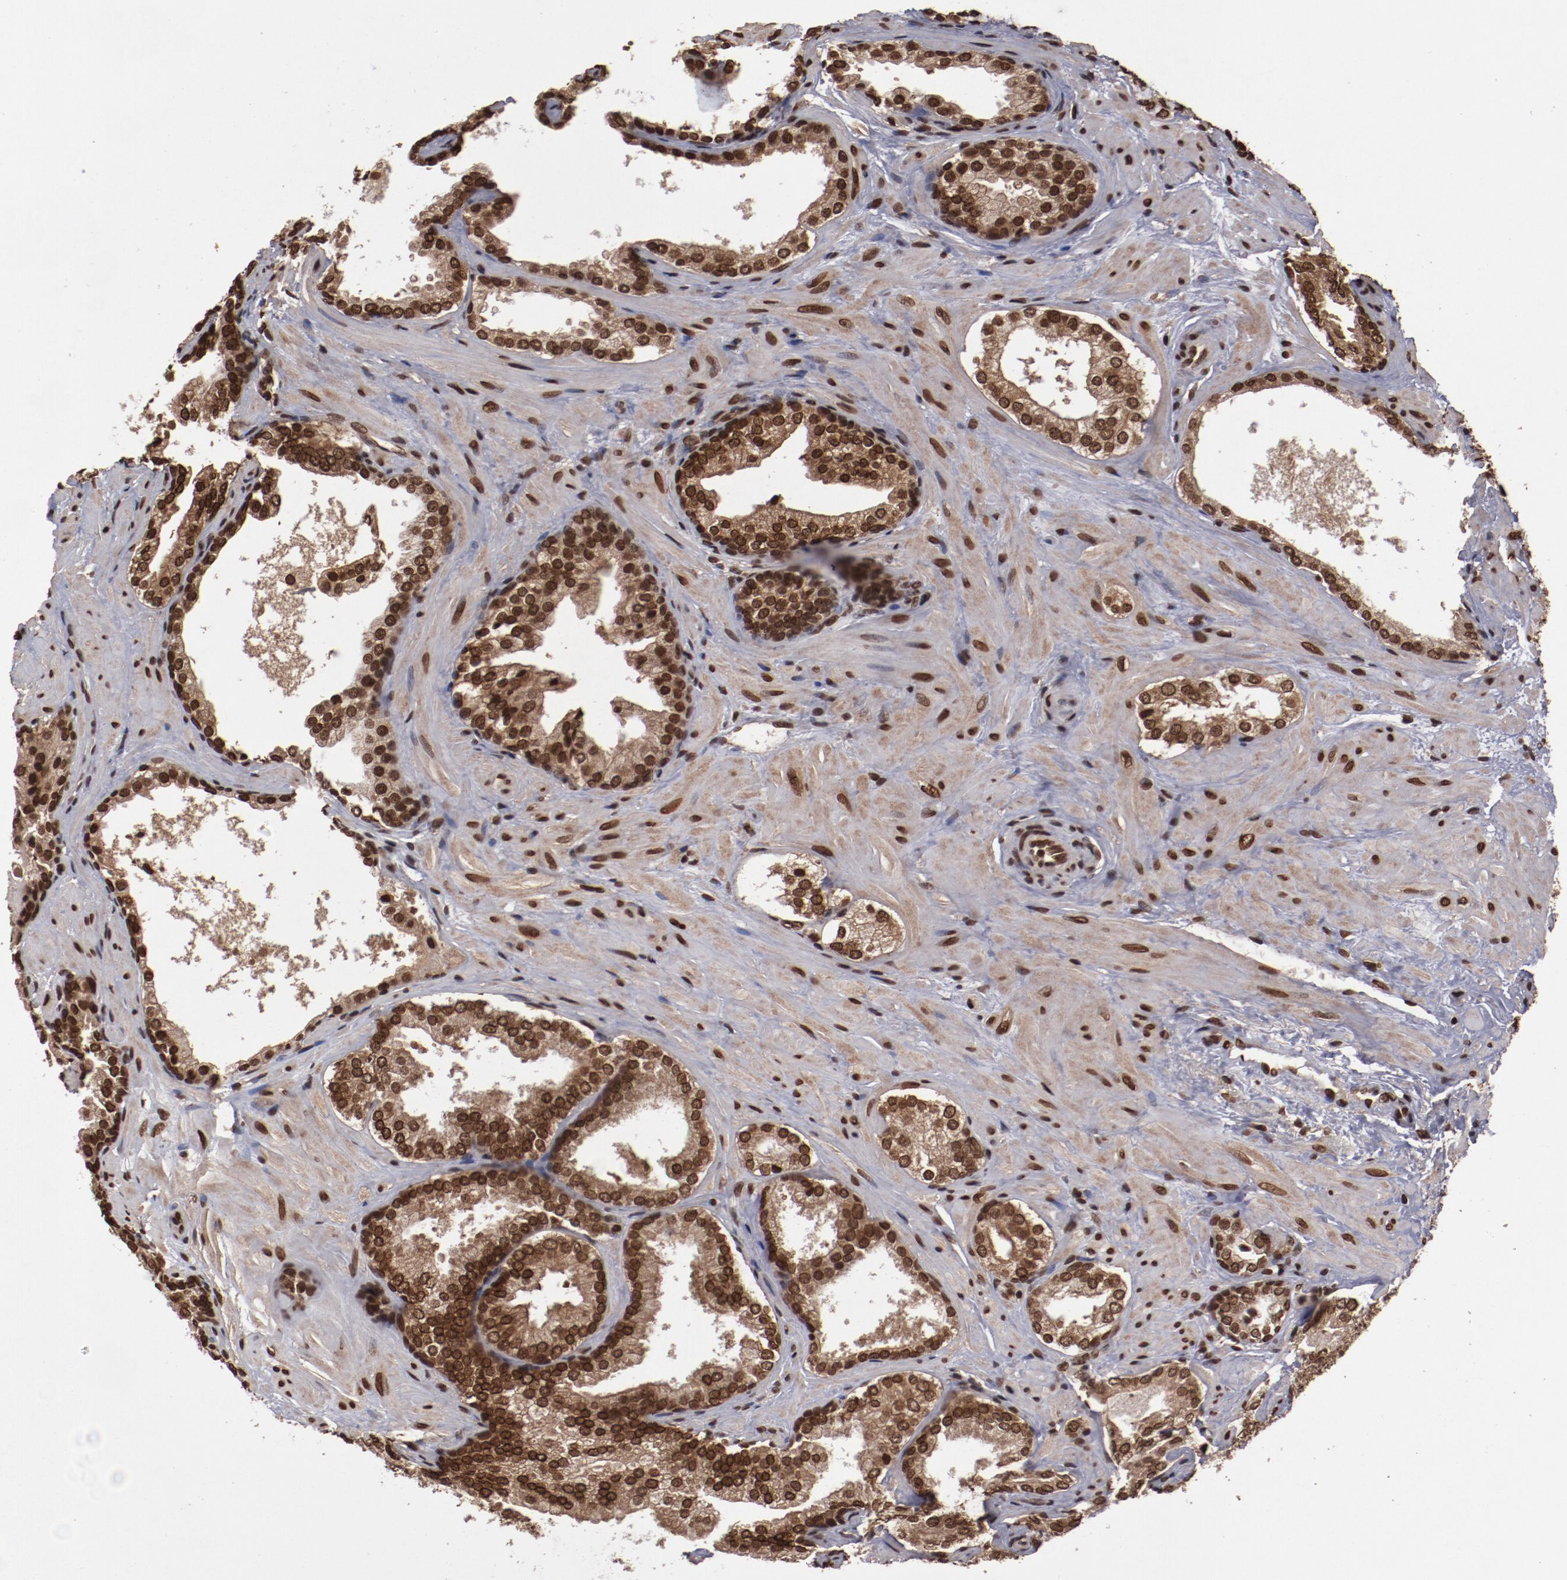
{"staining": {"intensity": "strong", "quantity": ">75%", "location": "cytoplasmic/membranous,nuclear"}, "tissue": "prostate cancer", "cell_type": "Tumor cells", "image_type": "cancer", "snomed": [{"axis": "morphology", "description": "Adenocarcinoma, Low grade"}, {"axis": "topography", "description": "Prostate"}], "caption": "This micrograph exhibits prostate cancer (low-grade adenocarcinoma) stained with immunohistochemistry (IHC) to label a protein in brown. The cytoplasmic/membranous and nuclear of tumor cells show strong positivity for the protein. Nuclei are counter-stained blue.", "gene": "AKT1", "patient": {"sex": "male", "age": 69}}